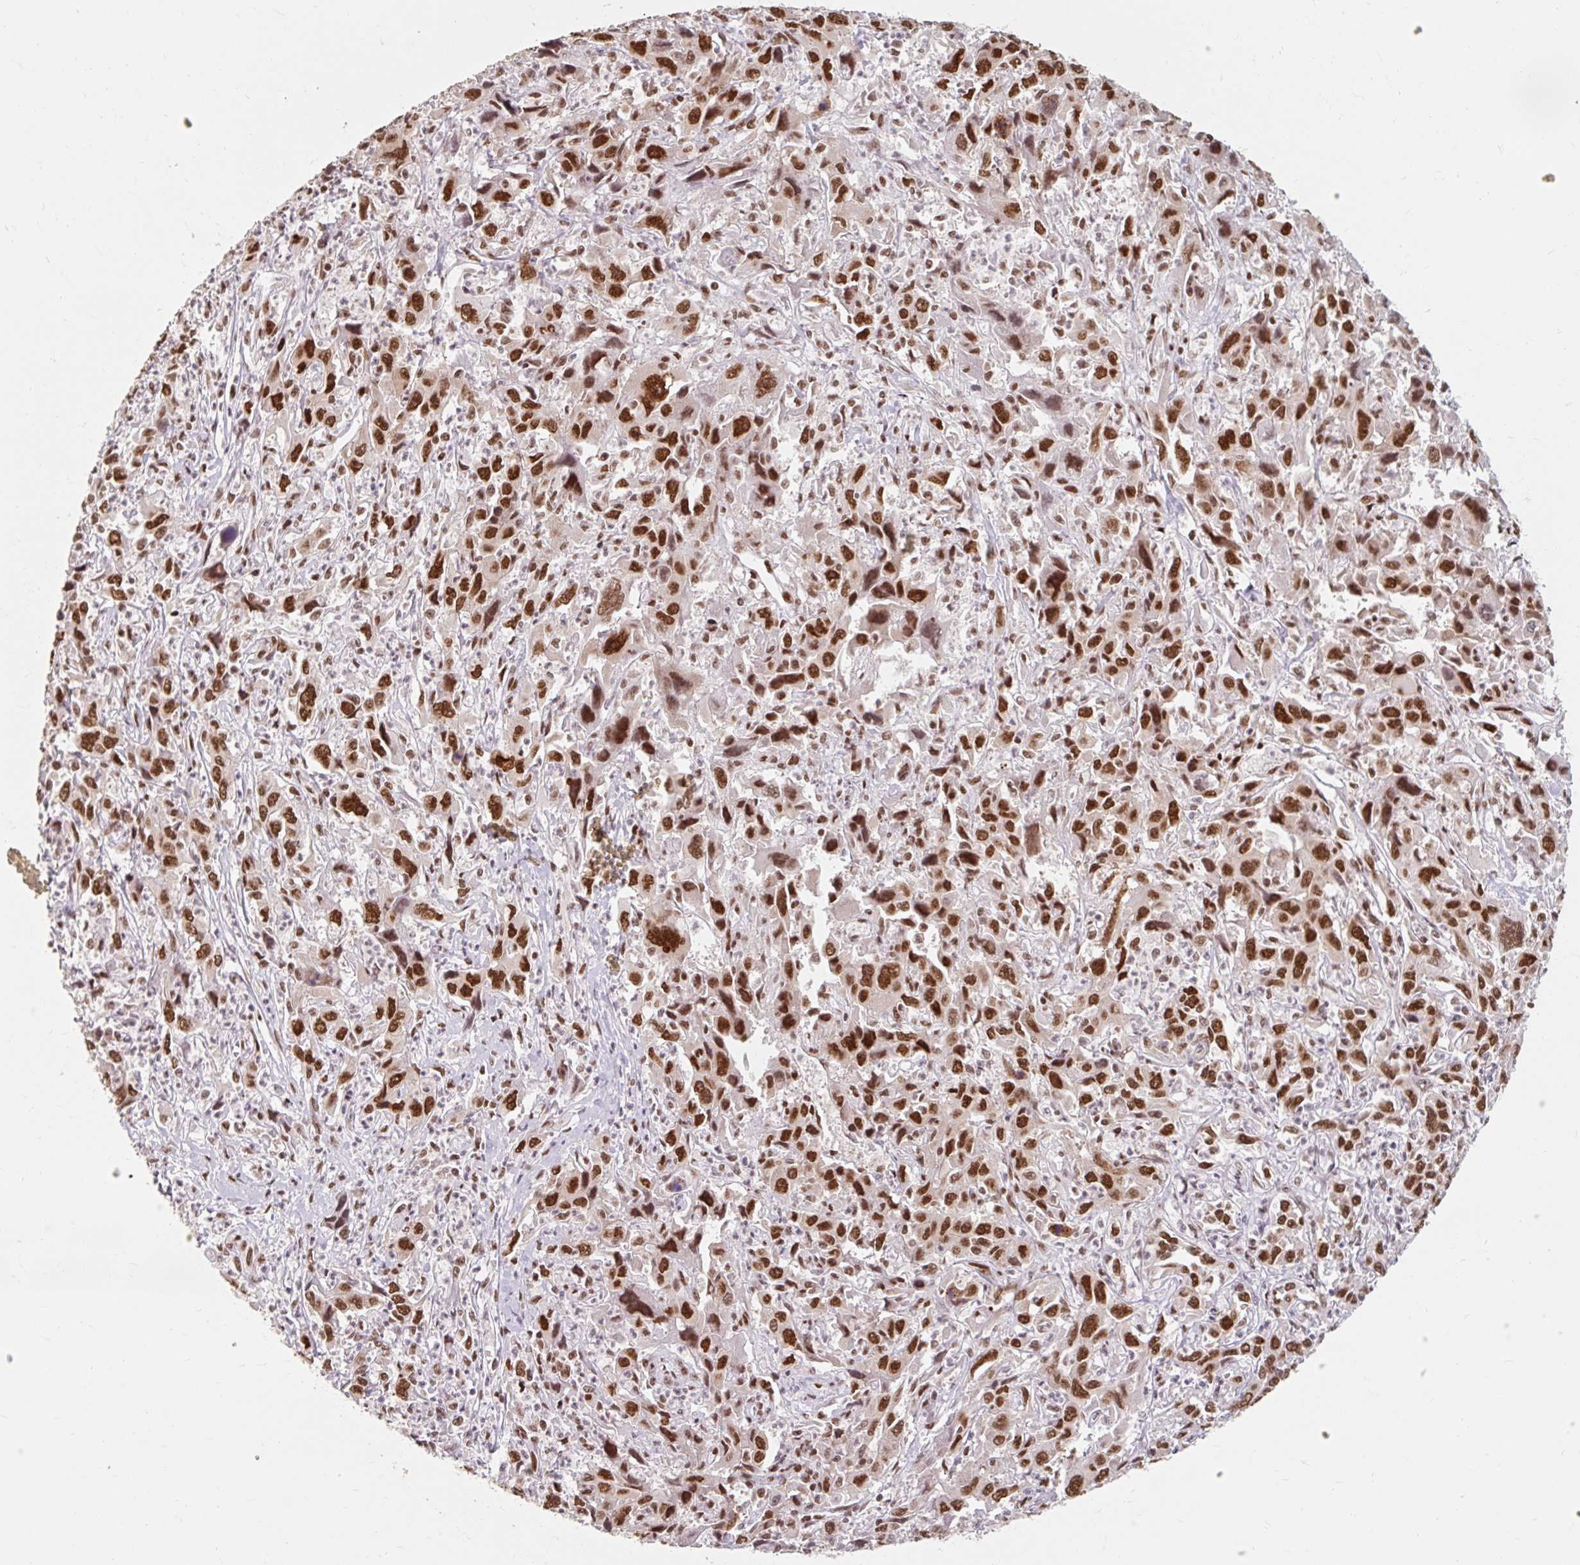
{"staining": {"intensity": "strong", "quantity": ">75%", "location": "nuclear"}, "tissue": "liver cancer", "cell_type": "Tumor cells", "image_type": "cancer", "snomed": [{"axis": "morphology", "description": "Carcinoma, Hepatocellular, NOS"}, {"axis": "topography", "description": "Liver"}], "caption": "Protein staining of liver cancer (hepatocellular carcinoma) tissue shows strong nuclear staining in approximately >75% of tumor cells. Immunohistochemistry (ihc) stains the protein in brown and the nuclei are stained blue.", "gene": "SRSF10", "patient": {"sex": "male", "age": 63}}